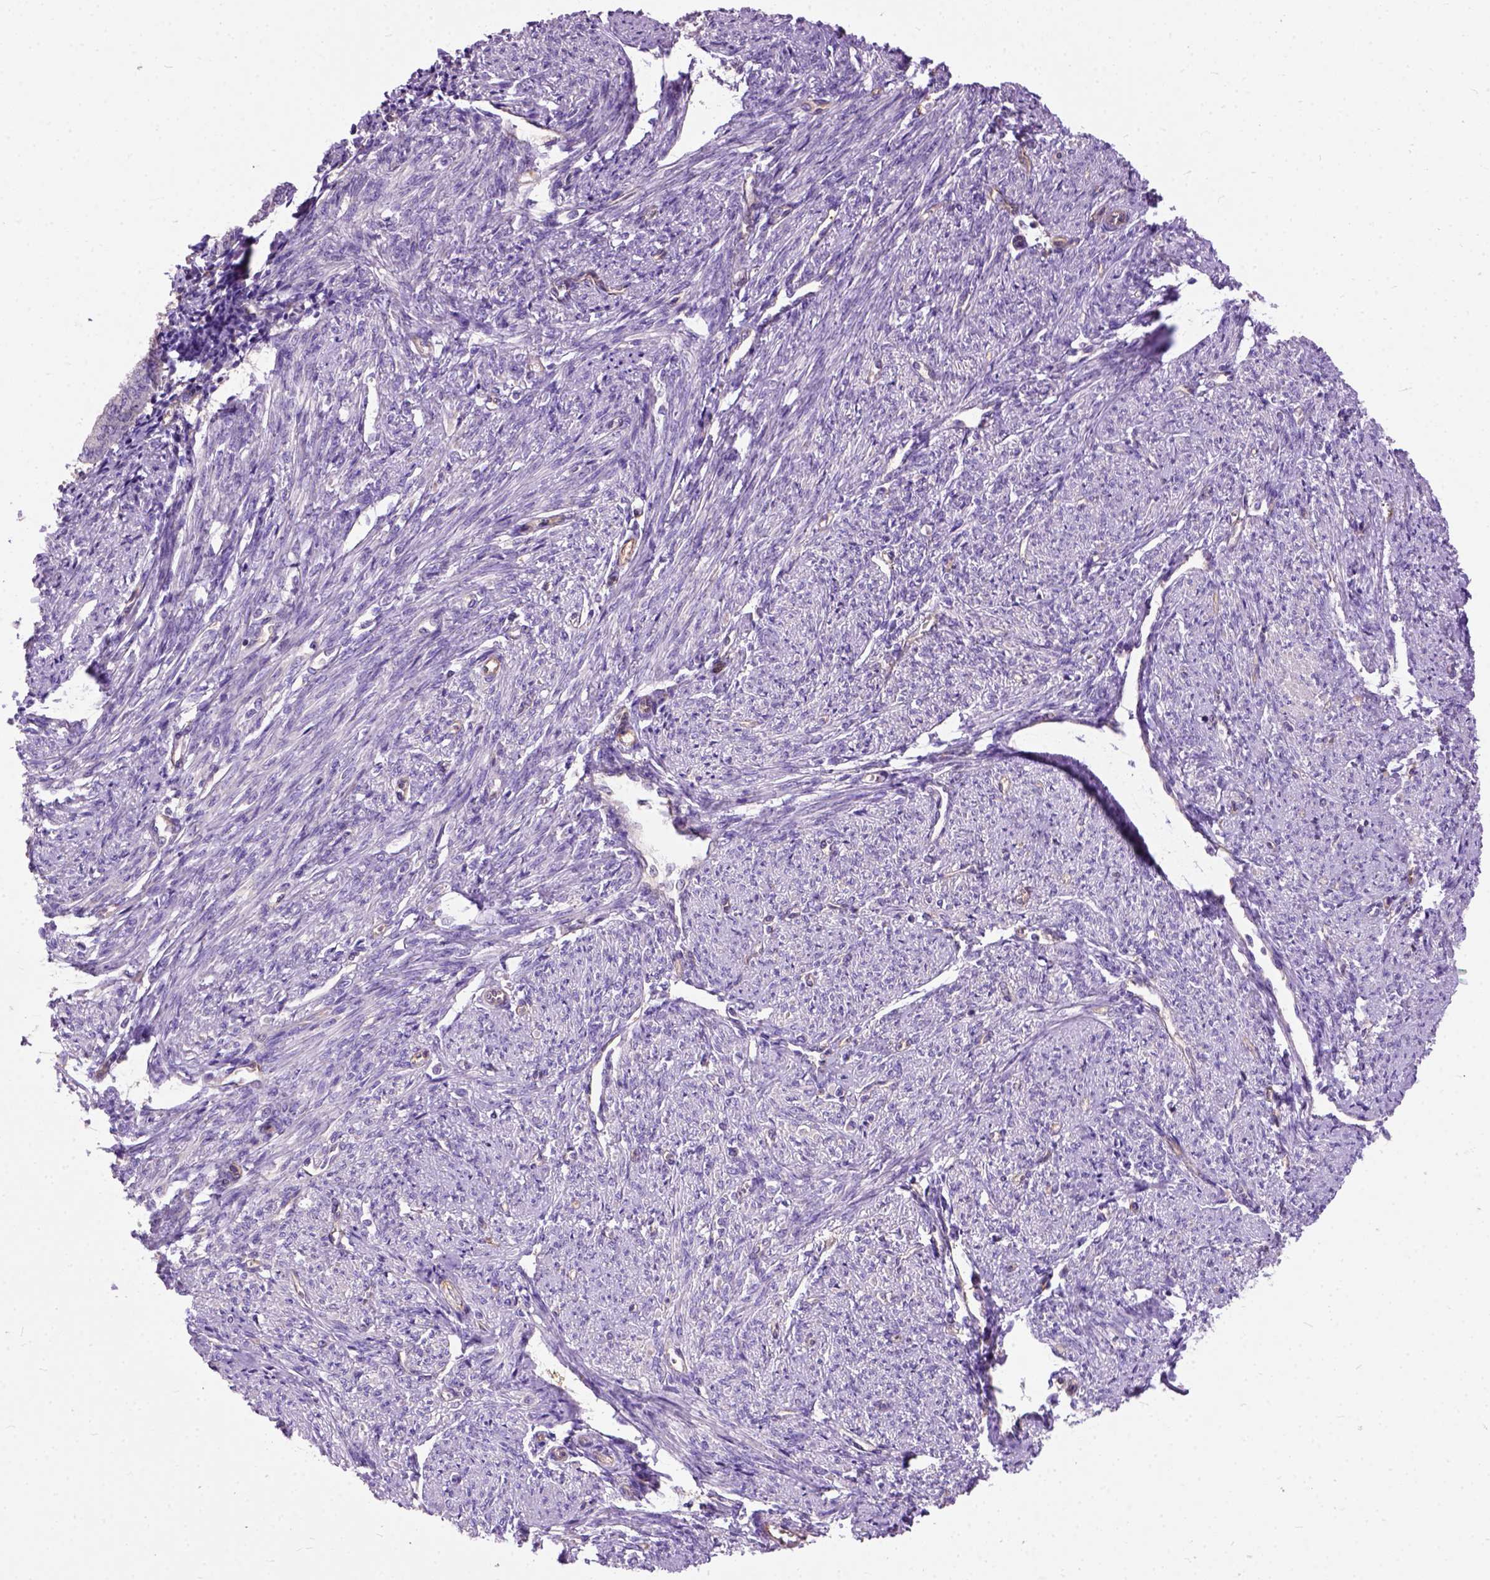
{"staining": {"intensity": "negative", "quantity": "none", "location": "none"}, "tissue": "smooth muscle", "cell_type": "Smooth muscle cells", "image_type": "normal", "snomed": [{"axis": "morphology", "description": "Normal tissue, NOS"}, {"axis": "topography", "description": "Smooth muscle"}], "caption": "The image shows no significant staining in smooth muscle cells of smooth muscle.", "gene": "SEMA4F", "patient": {"sex": "female", "age": 65}}